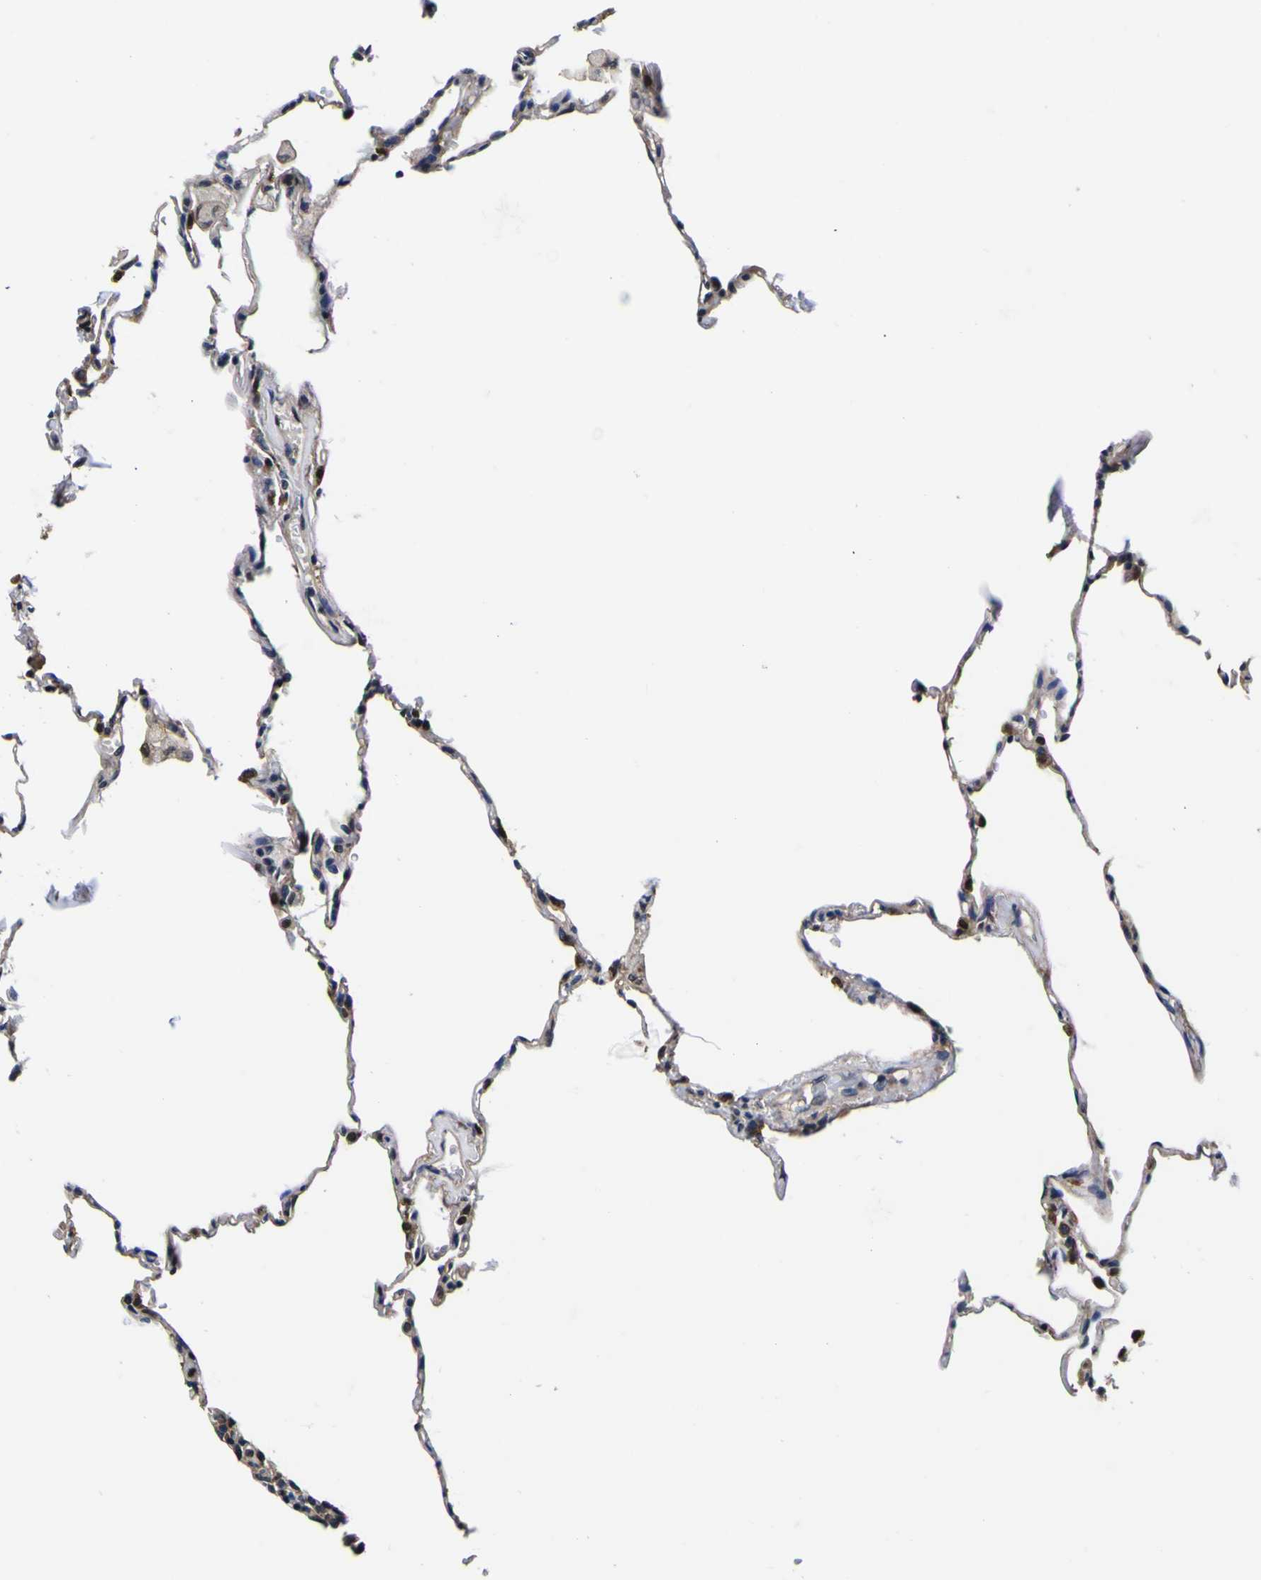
{"staining": {"intensity": "moderate", "quantity": "25%-75%", "location": "cytoplasmic/membranous"}, "tissue": "lung", "cell_type": "Alveolar cells", "image_type": "normal", "snomed": [{"axis": "morphology", "description": "Normal tissue, NOS"}, {"axis": "topography", "description": "Lung"}], "caption": "IHC image of unremarkable lung: lung stained using immunohistochemistry (IHC) reveals medium levels of moderate protein expression localized specifically in the cytoplasmic/membranous of alveolar cells, appearing as a cytoplasmic/membranous brown color.", "gene": "FAM110B", "patient": {"sex": "male", "age": 59}}